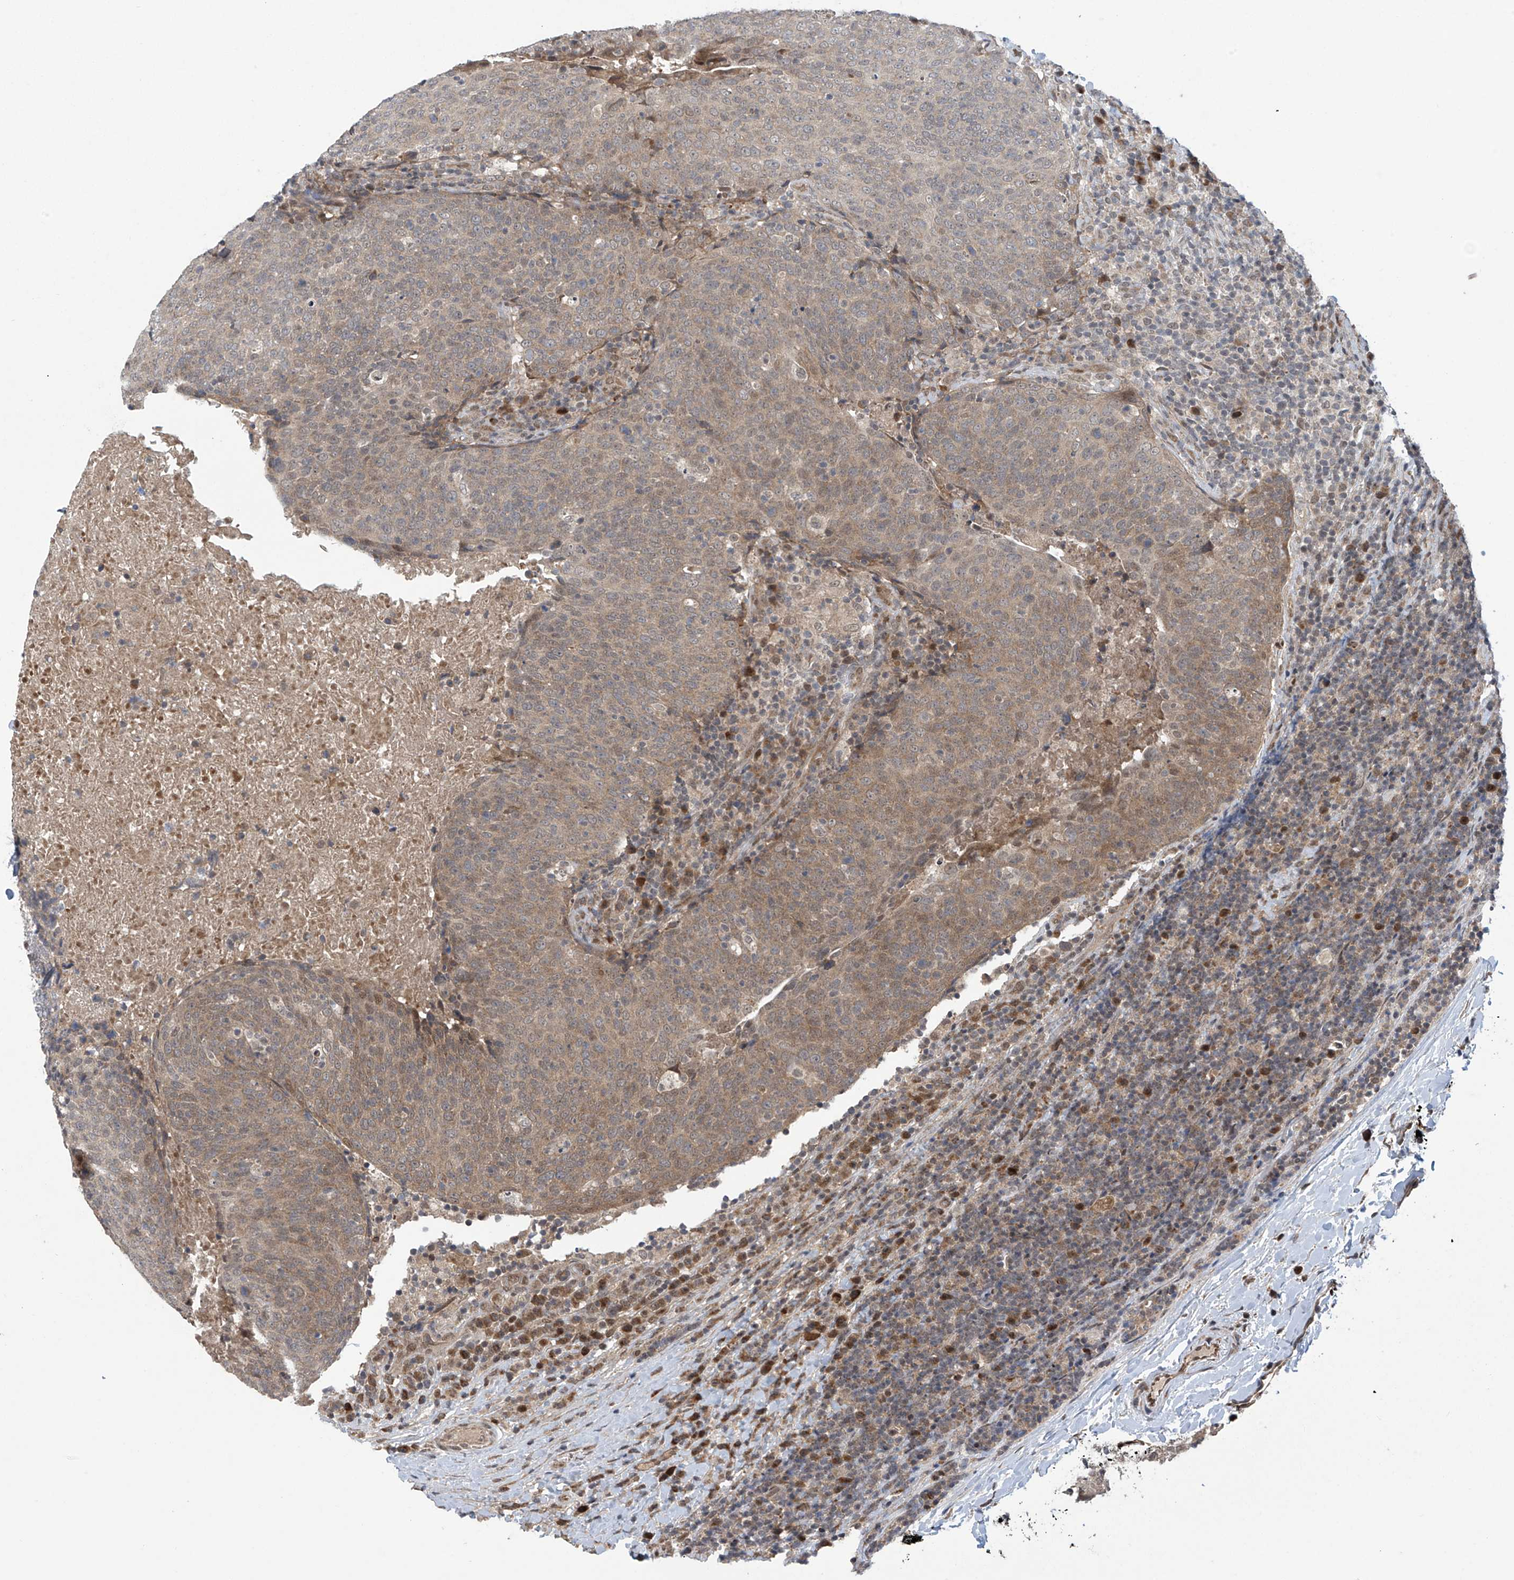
{"staining": {"intensity": "weak", "quantity": ">75%", "location": "cytoplasmic/membranous"}, "tissue": "head and neck cancer", "cell_type": "Tumor cells", "image_type": "cancer", "snomed": [{"axis": "morphology", "description": "Squamous cell carcinoma, NOS"}, {"axis": "morphology", "description": "Squamous cell carcinoma, metastatic, NOS"}, {"axis": "topography", "description": "Lymph node"}, {"axis": "topography", "description": "Head-Neck"}], "caption": "Head and neck metastatic squamous cell carcinoma was stained to show a protein in brown. There is low levels of weak cytoplasmic/membranous staining in approximately >75% of tumor cells.", "gene": "ABHD13", "patient": {"sex": "male", "age": 62}}